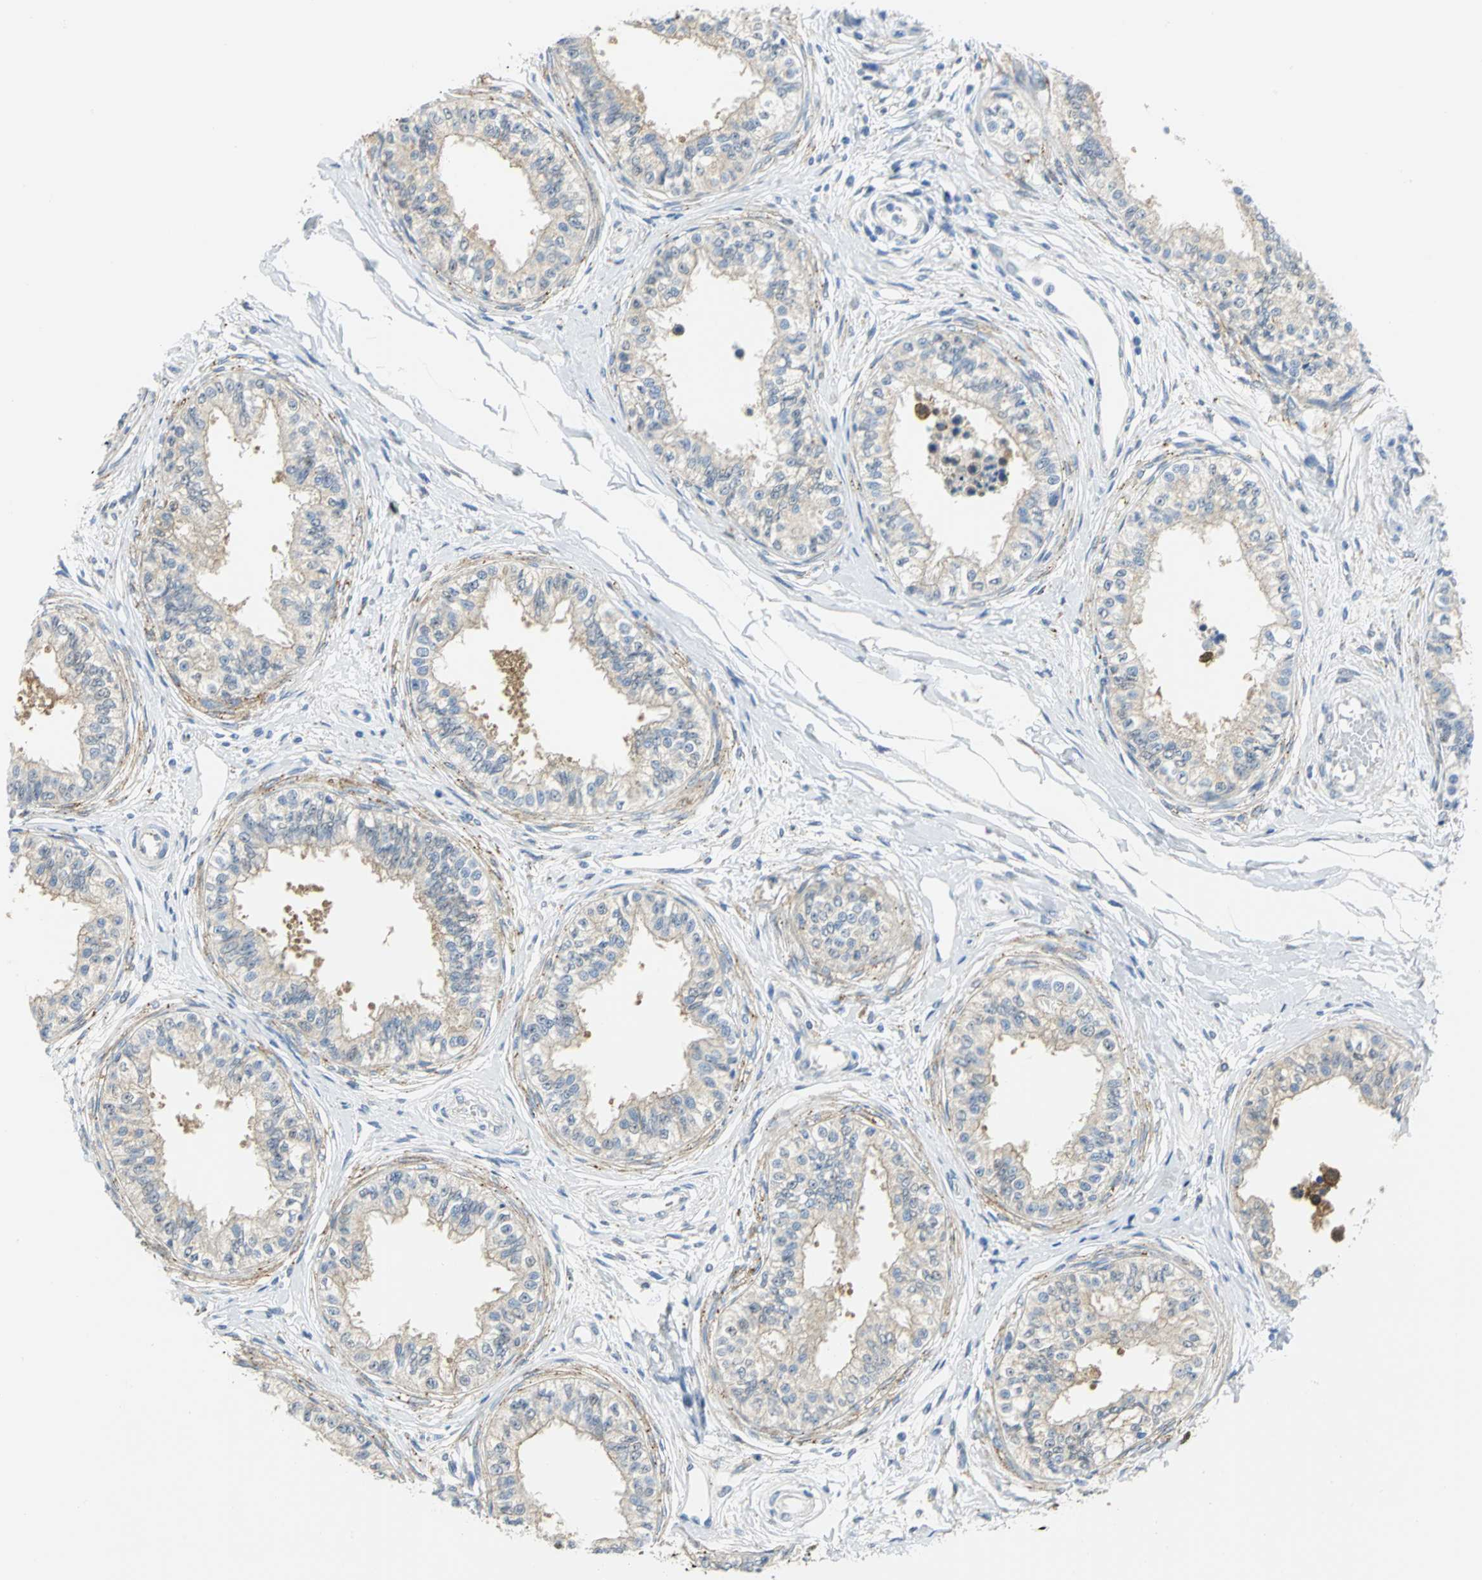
{"staining": {"intensity": "weak", "quantity": "<25%", "location": "cytoplasmic/membranous"}, "tissue": "epididymis", "cell_type": "Glandular cells", "image_type": "normal", "snomed": [{"axis": "morphology", "description": "Normal tissue, NOS"}, {"axis": "morphology", "description": "Adenocarcinoma, metastatic, NOS"}, {"axis": "topography", "description": "Testis"}, {"axis": "topography", "description": "Epididymis"}], "caption": "Immunohistochemistry (IHC) micrograph of normal human epididymis stained for a protein (brown), which displays no positivity in glandular cells.", "gene": "PGM3", "patient": {"sex": "male", "age": 26}}